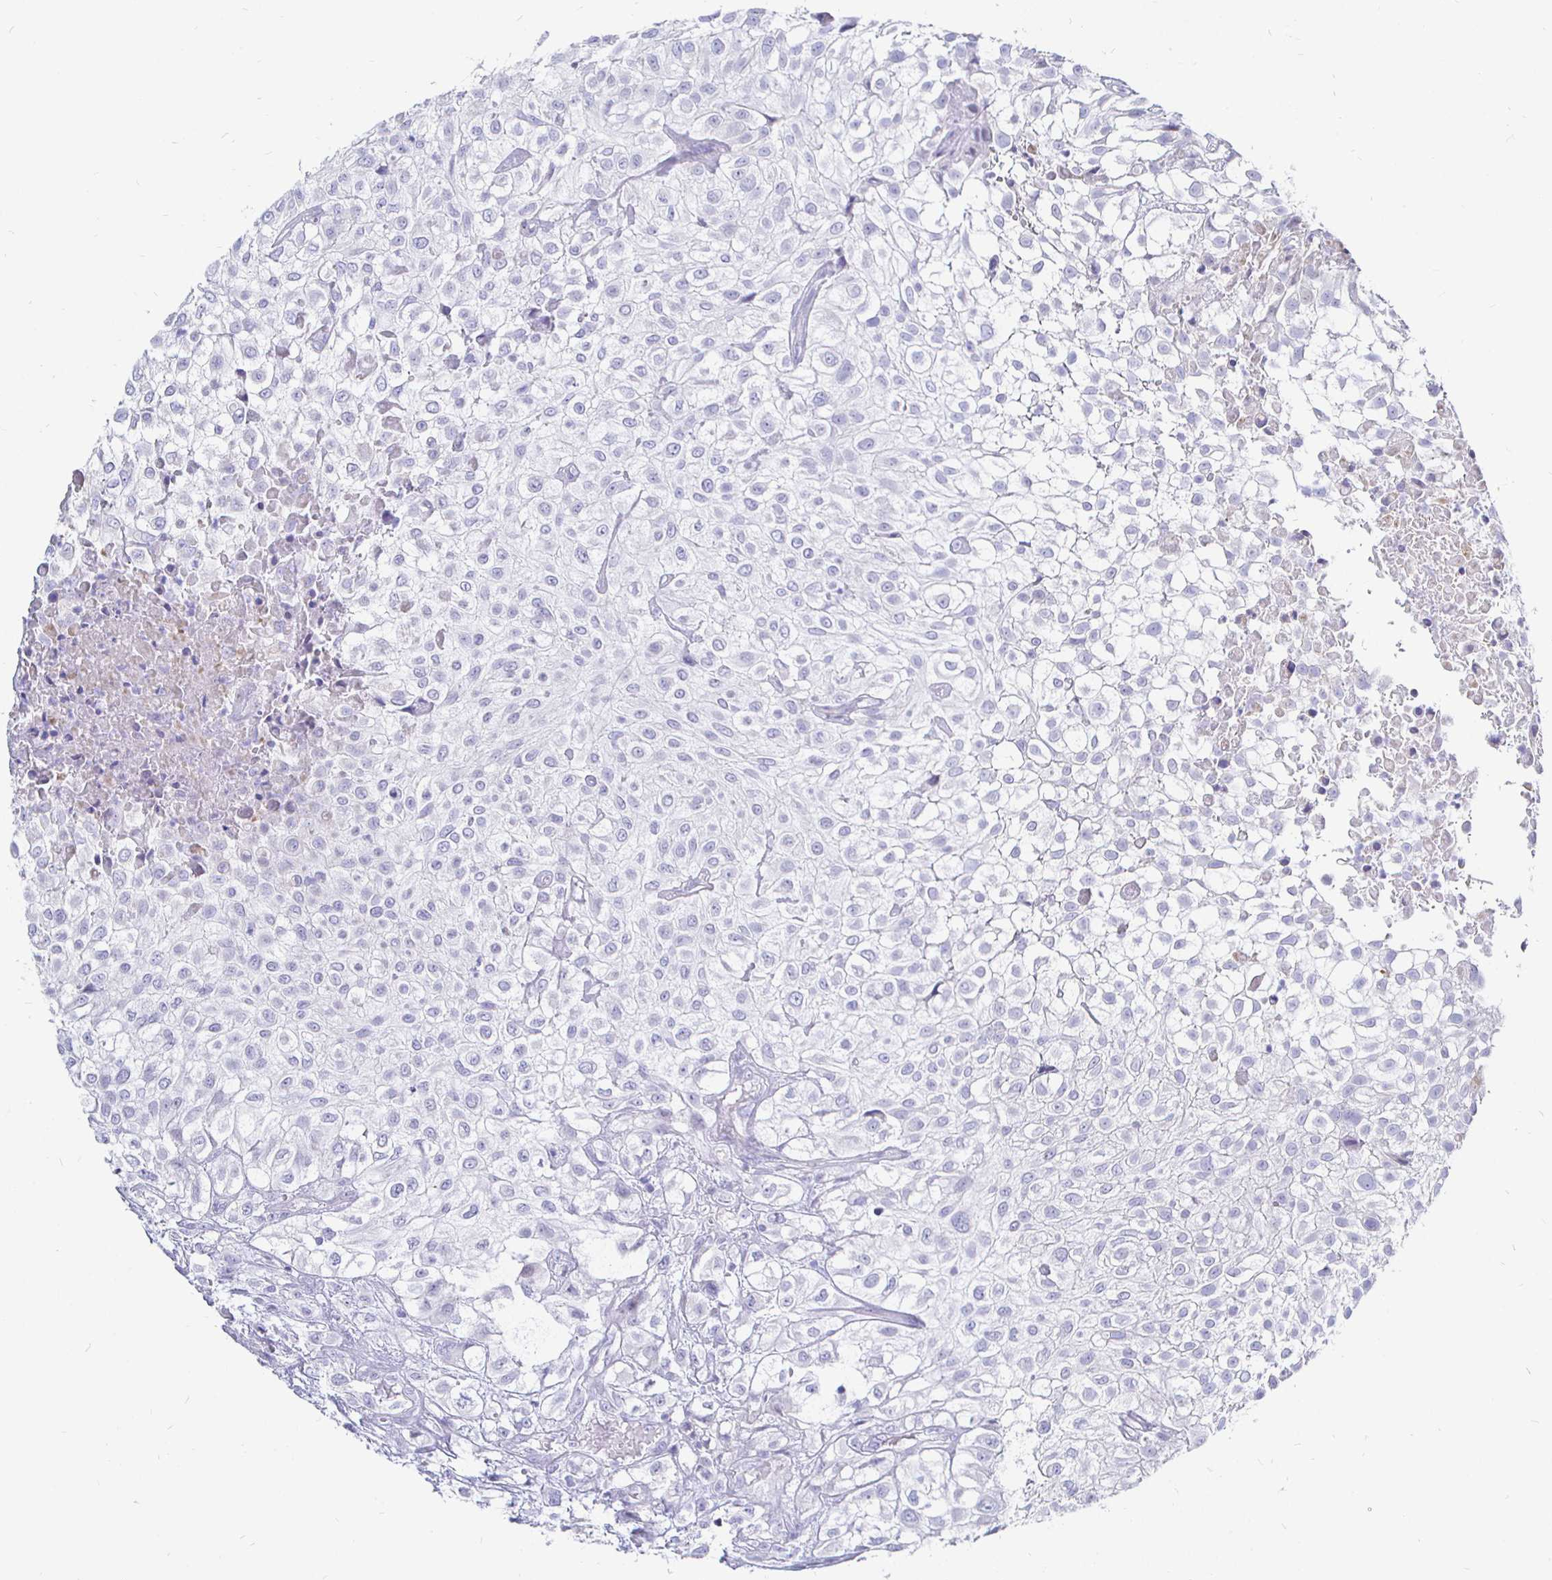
{"staining": {"intensity": "negative", "quantity": "none", "location": "none"}, "tissue": "urothelial cancer", "cell_type": "Tumor cells", "image_type": "cancer", "snomed": [{"axis": "morphology", "description": "Urothelial carcinoma, High grade"}, {"axis": "topography", "description": "Urinary bladder"}], "caption": "Micrograph shows no protein positivity in tumor cells of urothelial cancer tissue. (DAB (3,3'-diaminobenzidine) immunohistochemistry (IHC), high magnification).", "gene": "CR2", "patient": {"sex": "male", "age": 56}}